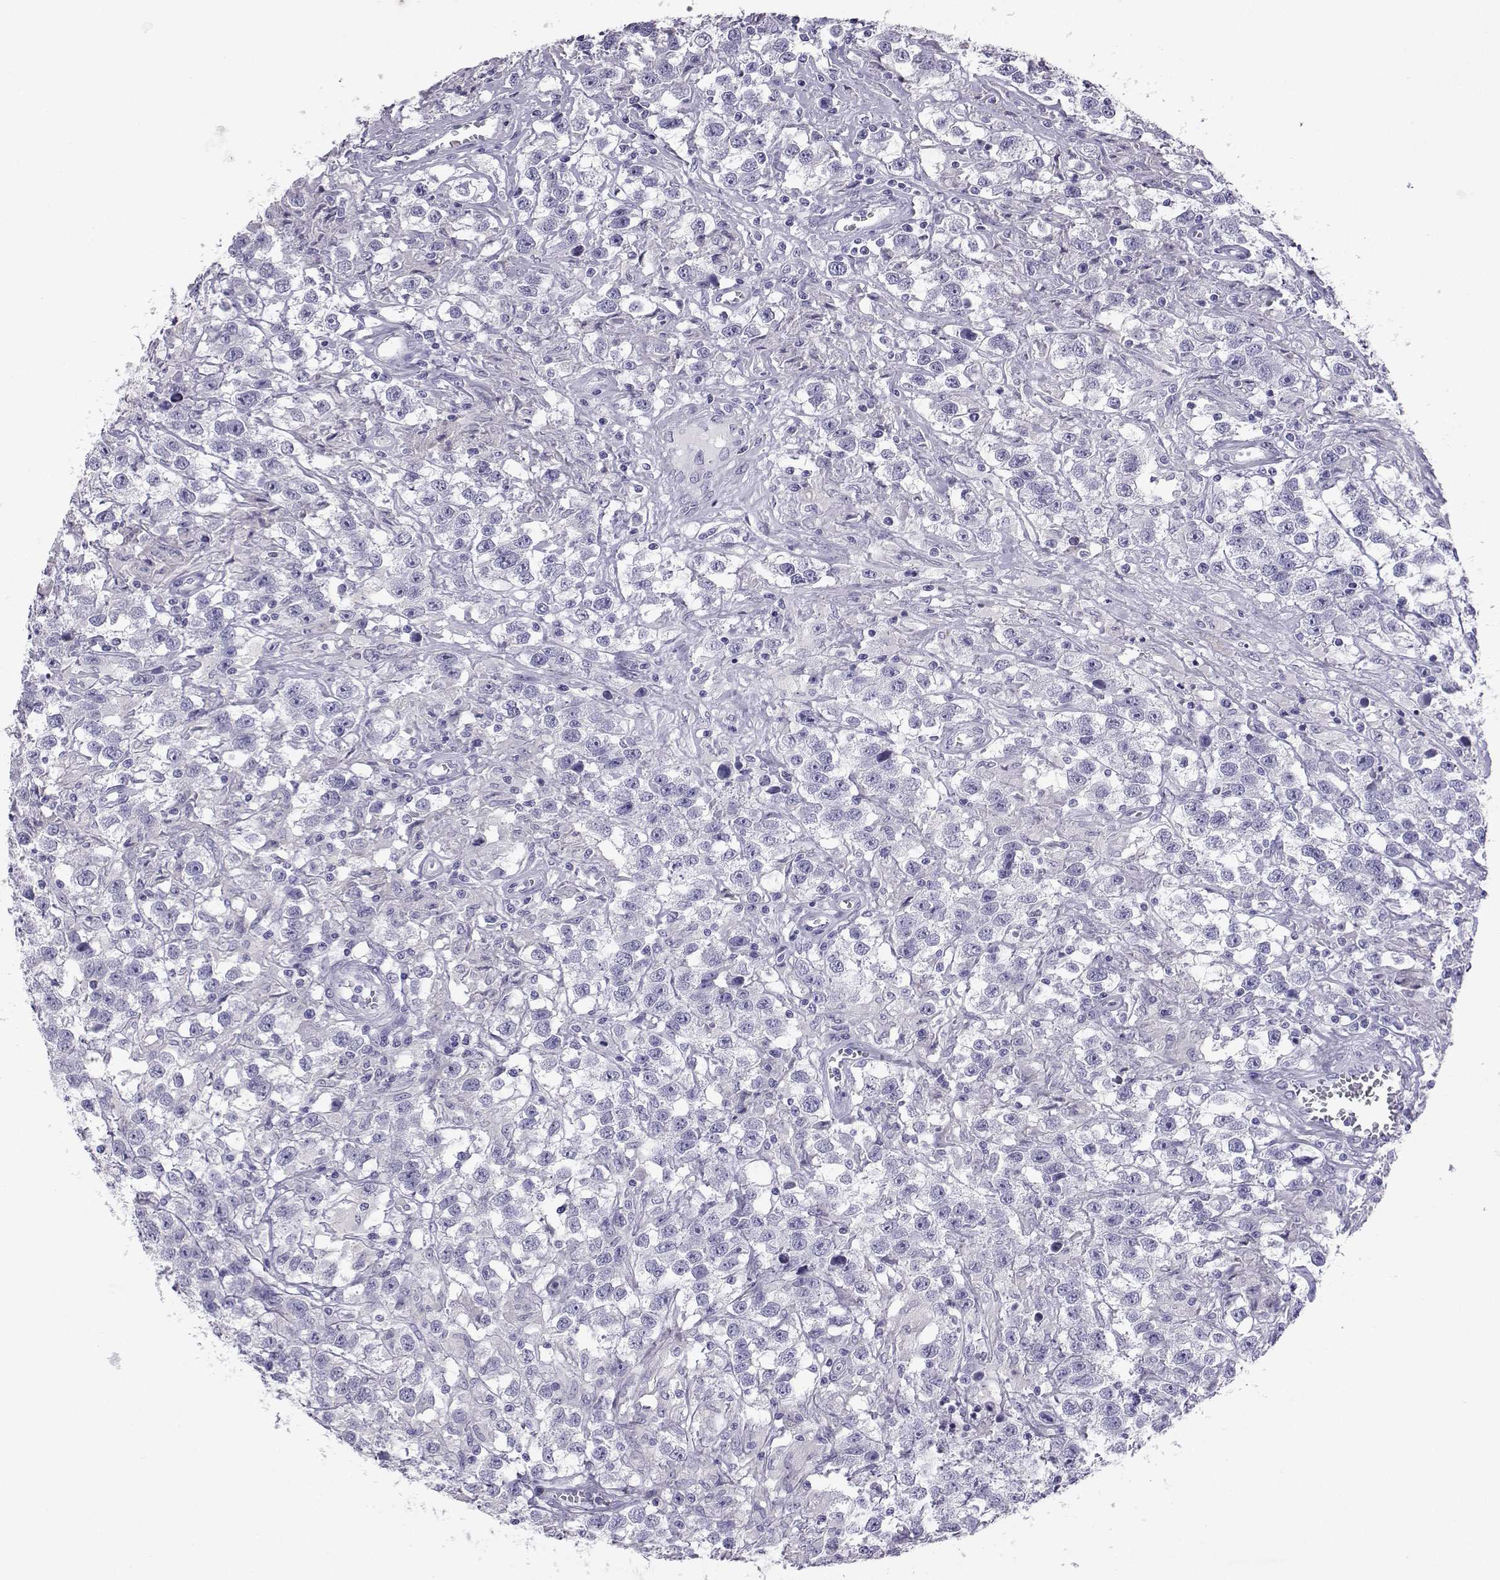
{"staining": {"intensity": "negative", "quantity": "none", "location": "none"}, "tissue": "testis cancer", "cell_type": "Tumor cells", "image_type": "cancer", "snomed": [{"axis": "morphology", "description": "Seminoma, NOS"}, {"axis": "topography", "description": "Testis"}], "caption": "An image of testis seminoma stained for a protein demonstrates no brown staining in tumor cells.", "gene": "PLIN4", "patient": {"sex": "male", "age": 43}}